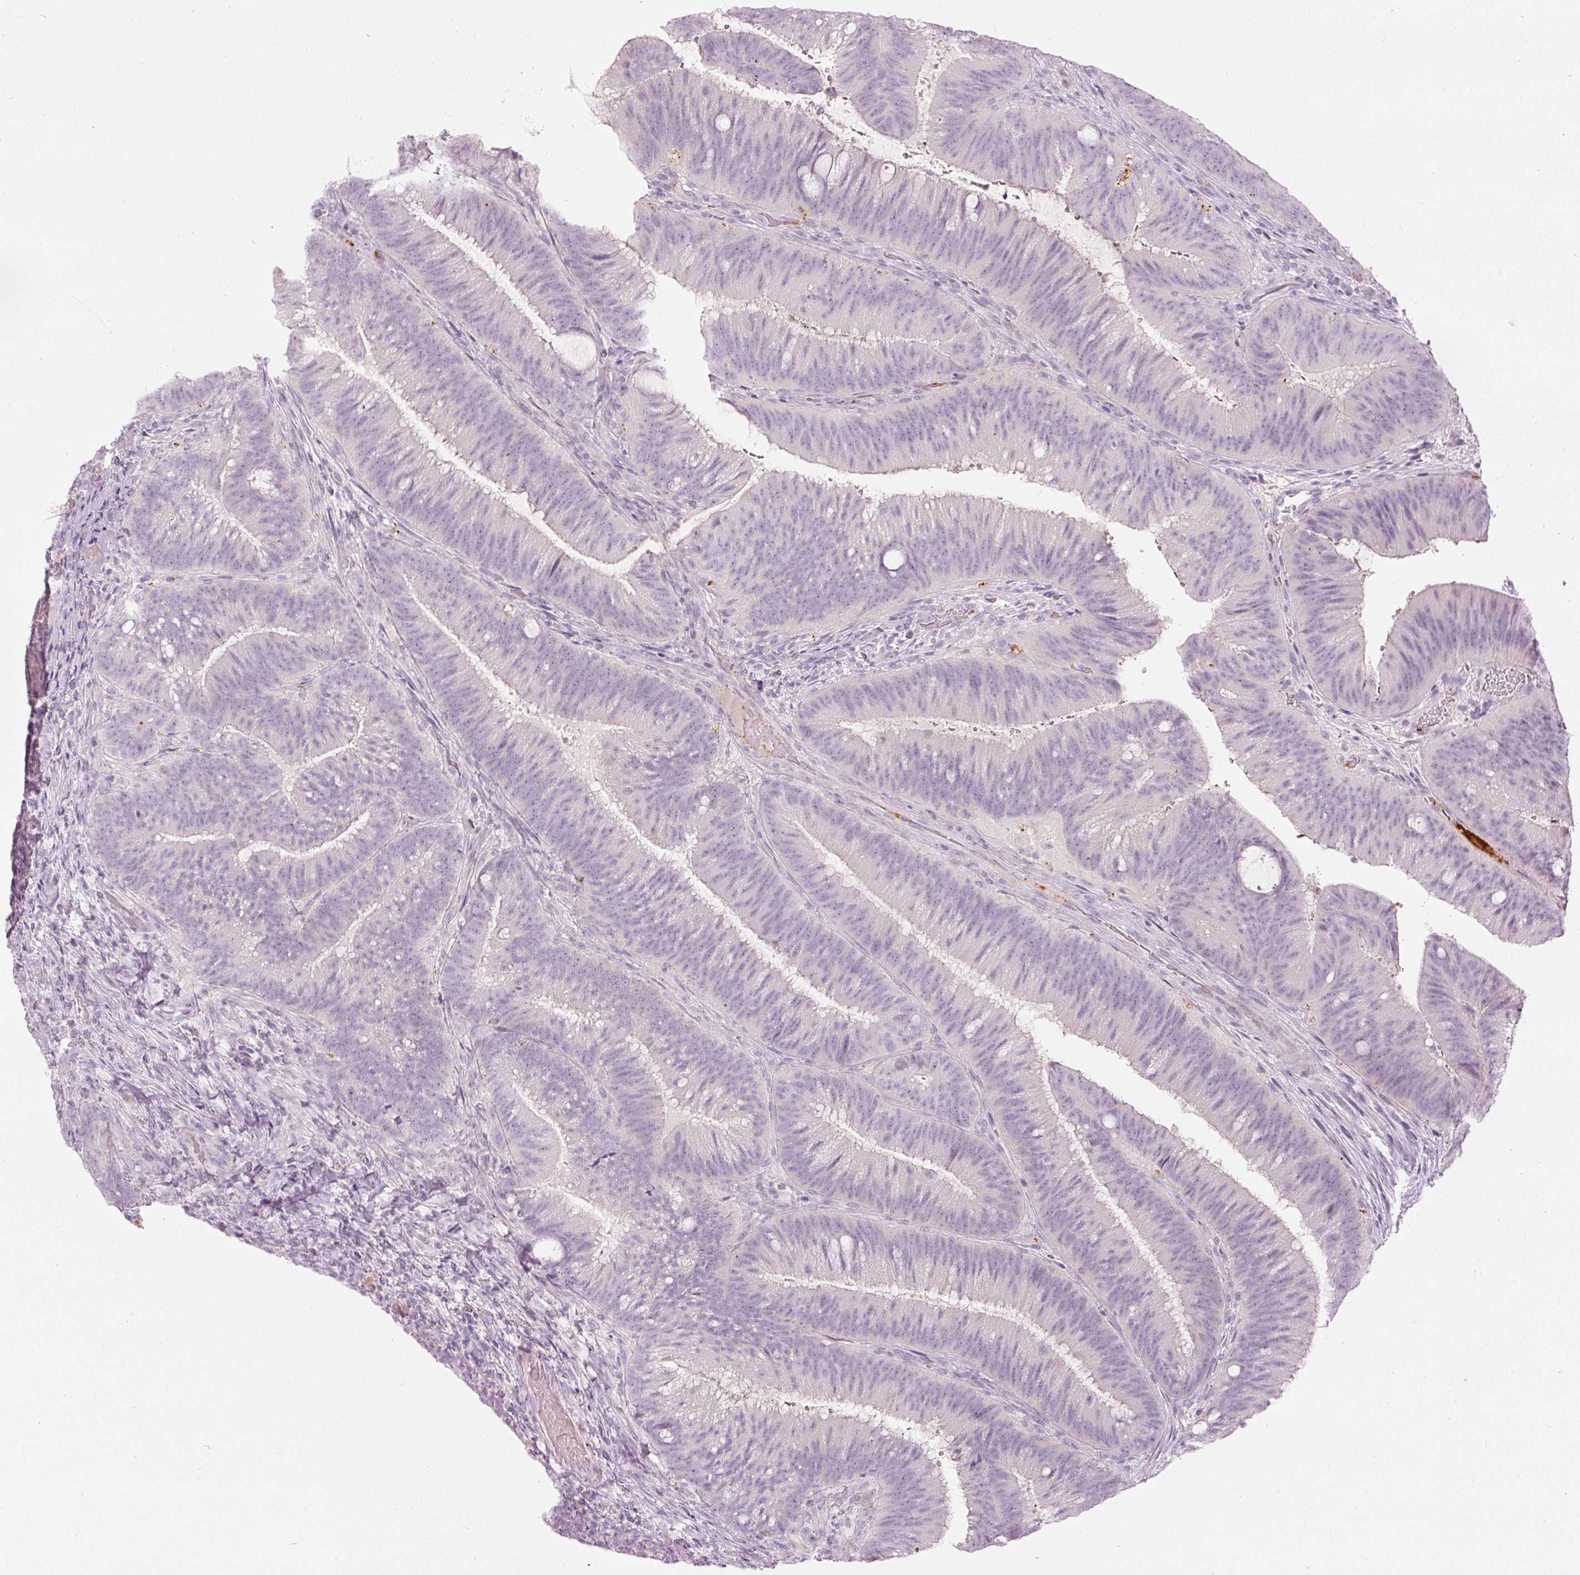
{"staining": {"intensity": "negative", "quantity": "none", "location": "none"}, "tissue": "colorectal cancer", "cell_type": "Tumor cells", "image_type": "cancer", "snomed": [{"axis": "morphology", "description": "Adenocarcinoma, NOS"}, {"axis": "topography", "description": "Colon"}], "caption": "The micrograph exhibits no staining of tumor cells in adenocarcinoma (colorectal).", "gene": "LECT2", "patient": {"sex": "female", "age": 43}}